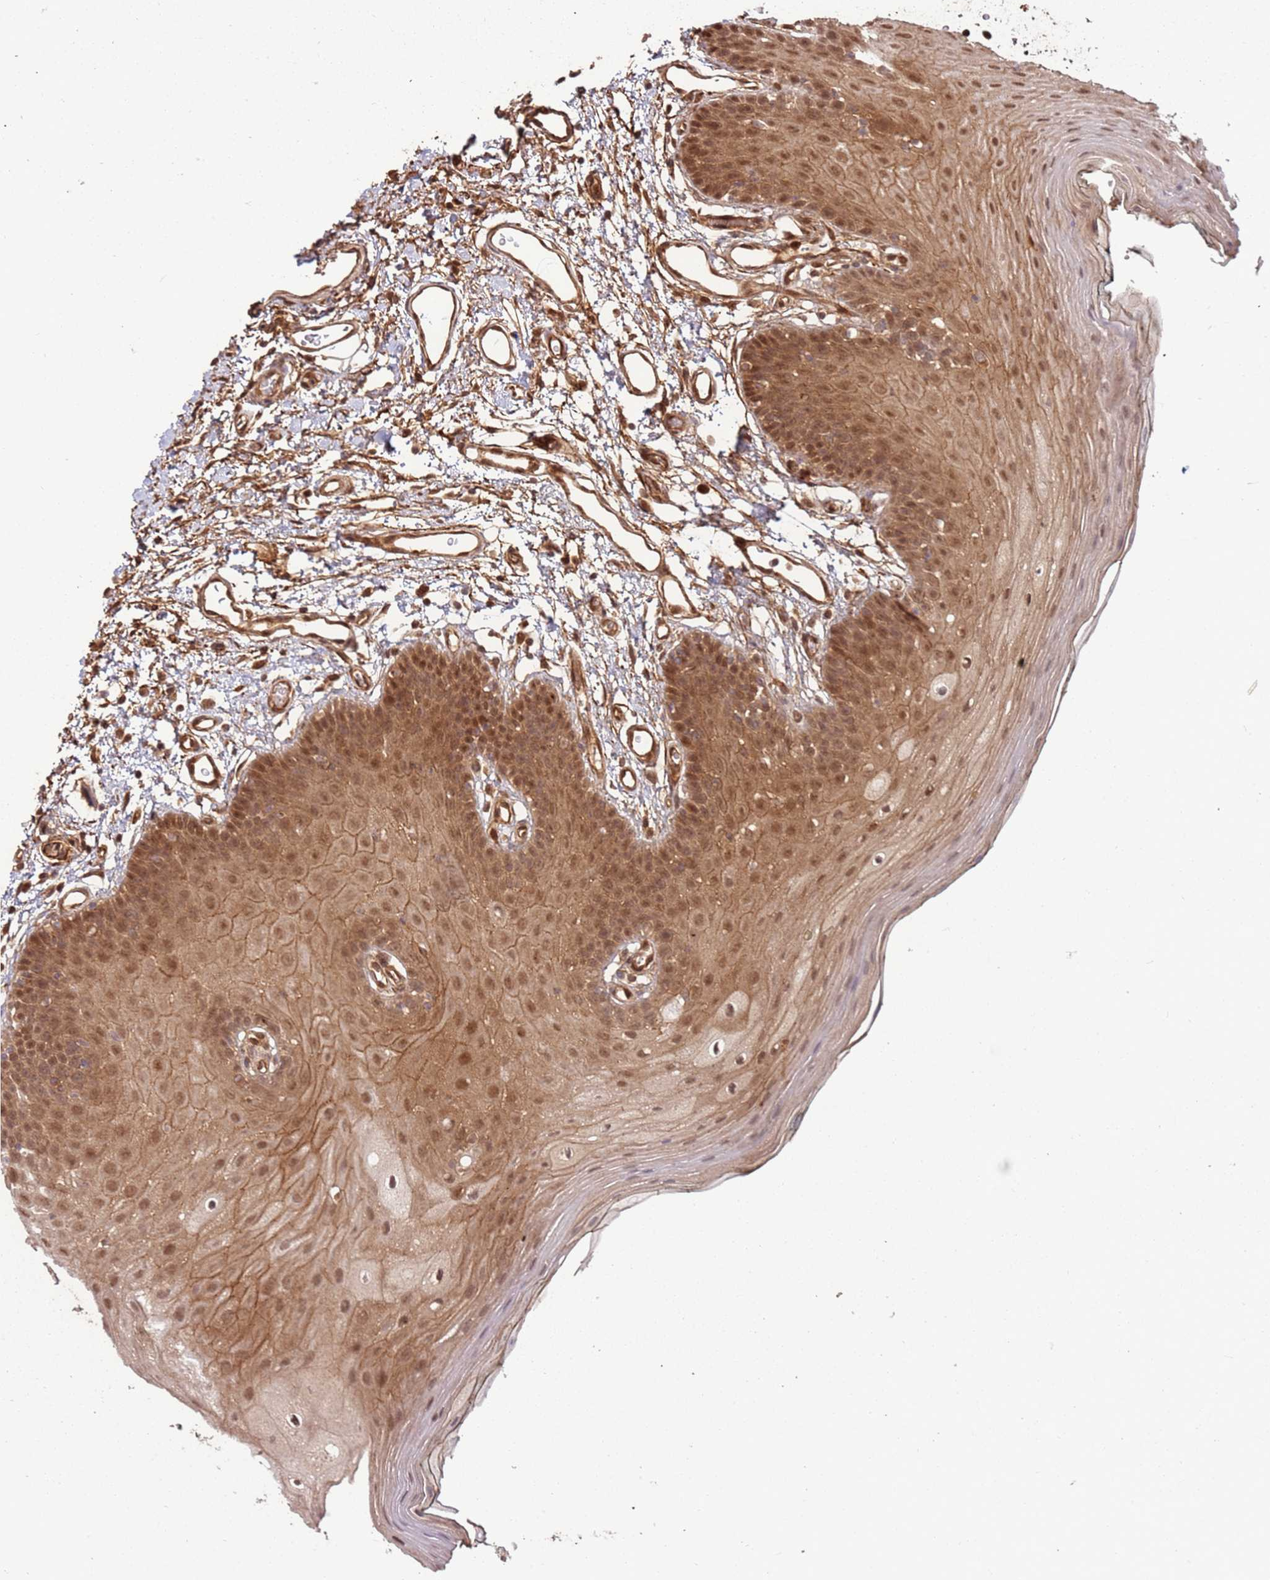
{"staining": {"intensity": "moderate", "quantity": ">75%", "location": "cytoplasmic/membranous,nuclear"}, "tissue": "oral mucosa", "cell_type": "Squamous epithelial cells", "image_type": "normal", "snomed": [{"axis": "morphology", "description": "Normal tissue, NOS"}, {"axis": "topography", "description": "Oral tissue"}, {"axis": "topography", "description": "Tounge, NOS"}], "caption": "This histopathology image demonstrates immunohistochemistry staining of benign oral mucosa, with medium moderate cytoplasmic/membranous,nuclear staining in approximately >75% of squamous epithelial cells.", "gene": "PGLS", "patient": {"sex": "female", "age": 81}}